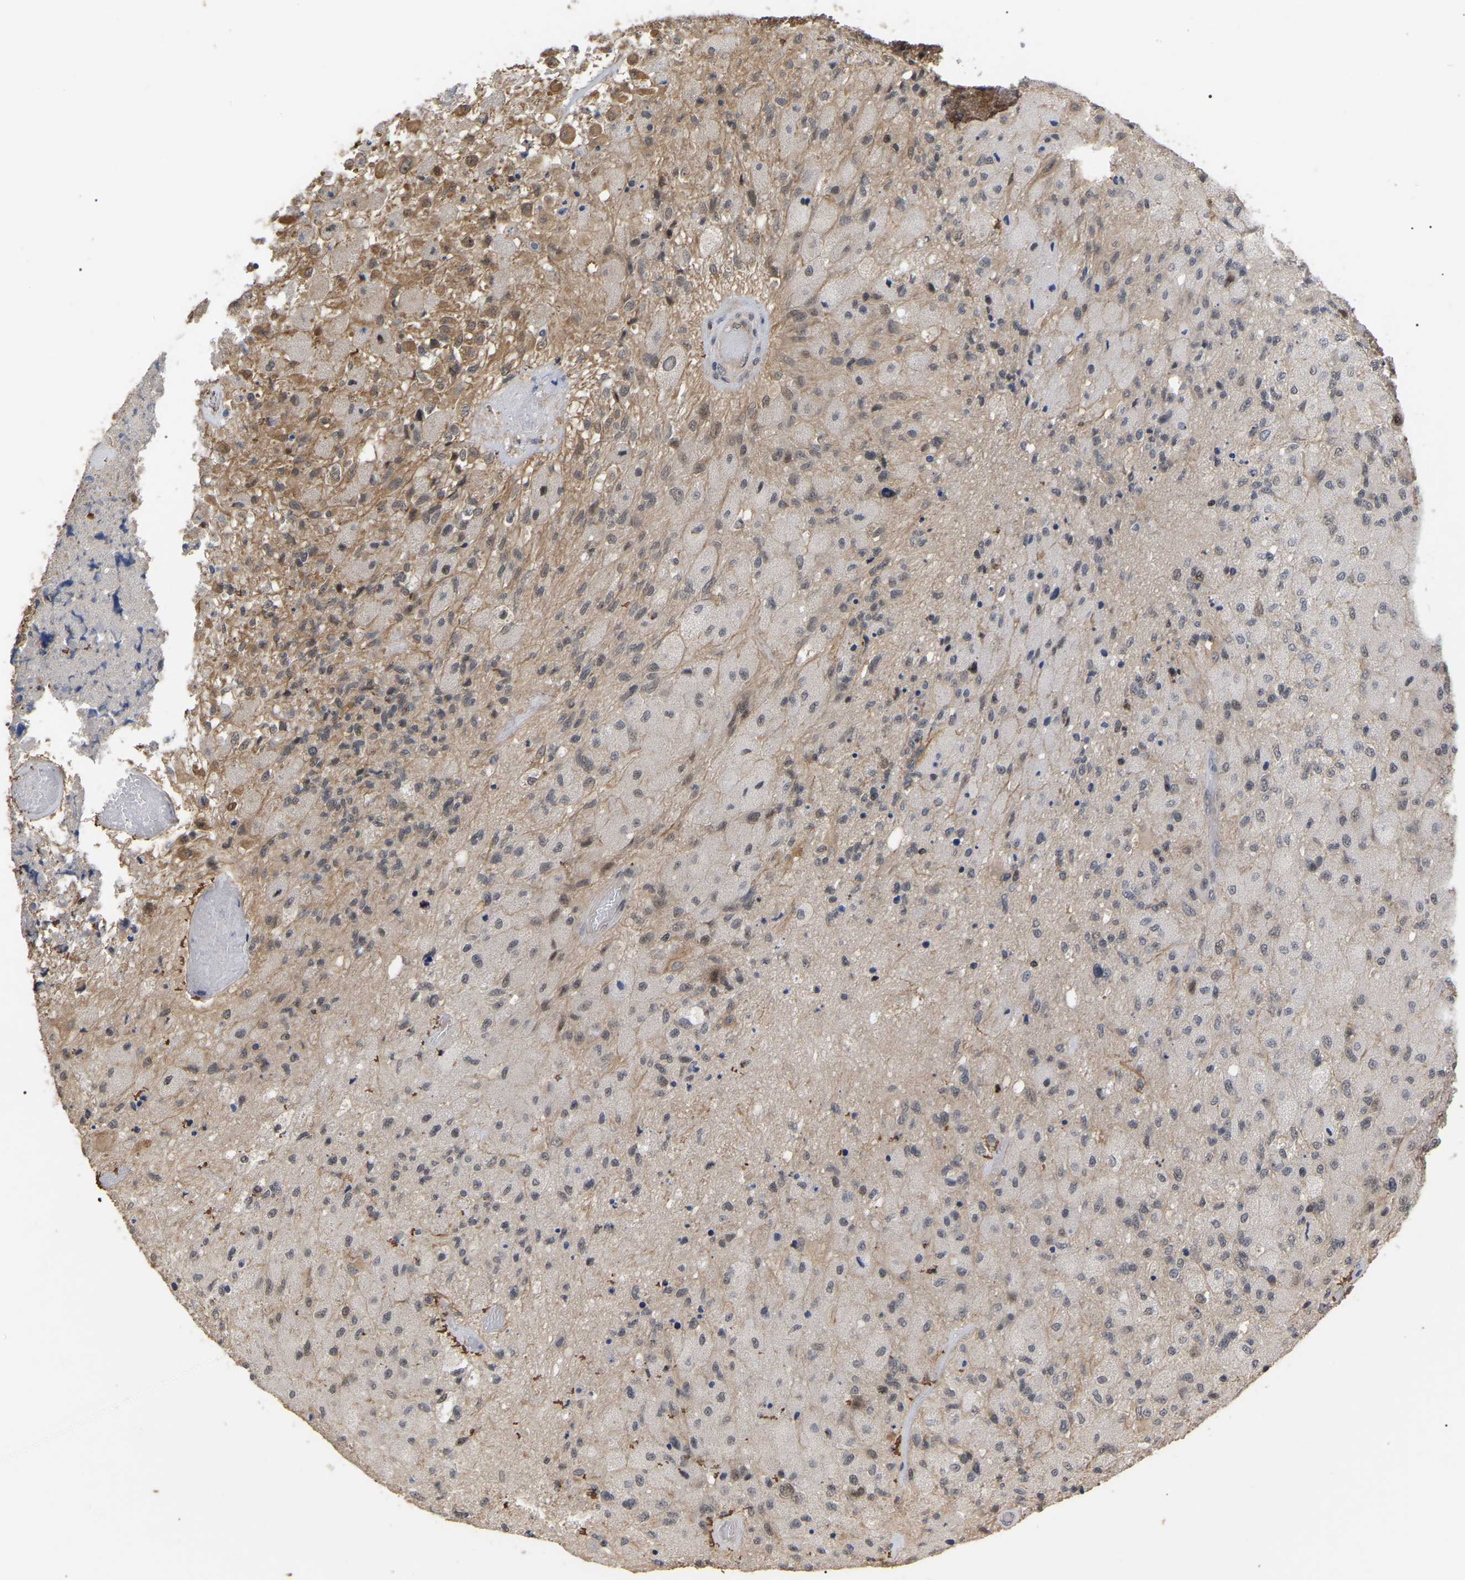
{"staining": {"intensity": "negative", "quantity": "none", "location": "none"}, "tissue": "glioma", "cell_type": "Tumor cells", "image_type": "cancer", "snomed": [{"axis": "morphology", "description": "Normal tissue, NOS"}, {"axis": "morphology", "description": "Glioma, malignant, High grade"}, {"axis": "topography", "description": "Cerebral cortex"}], "caption": "Tumor cells are negative for brown protein staining in glioma.", "gene": "JAZF1", "patient": {"sex": "male", "age": 77}}